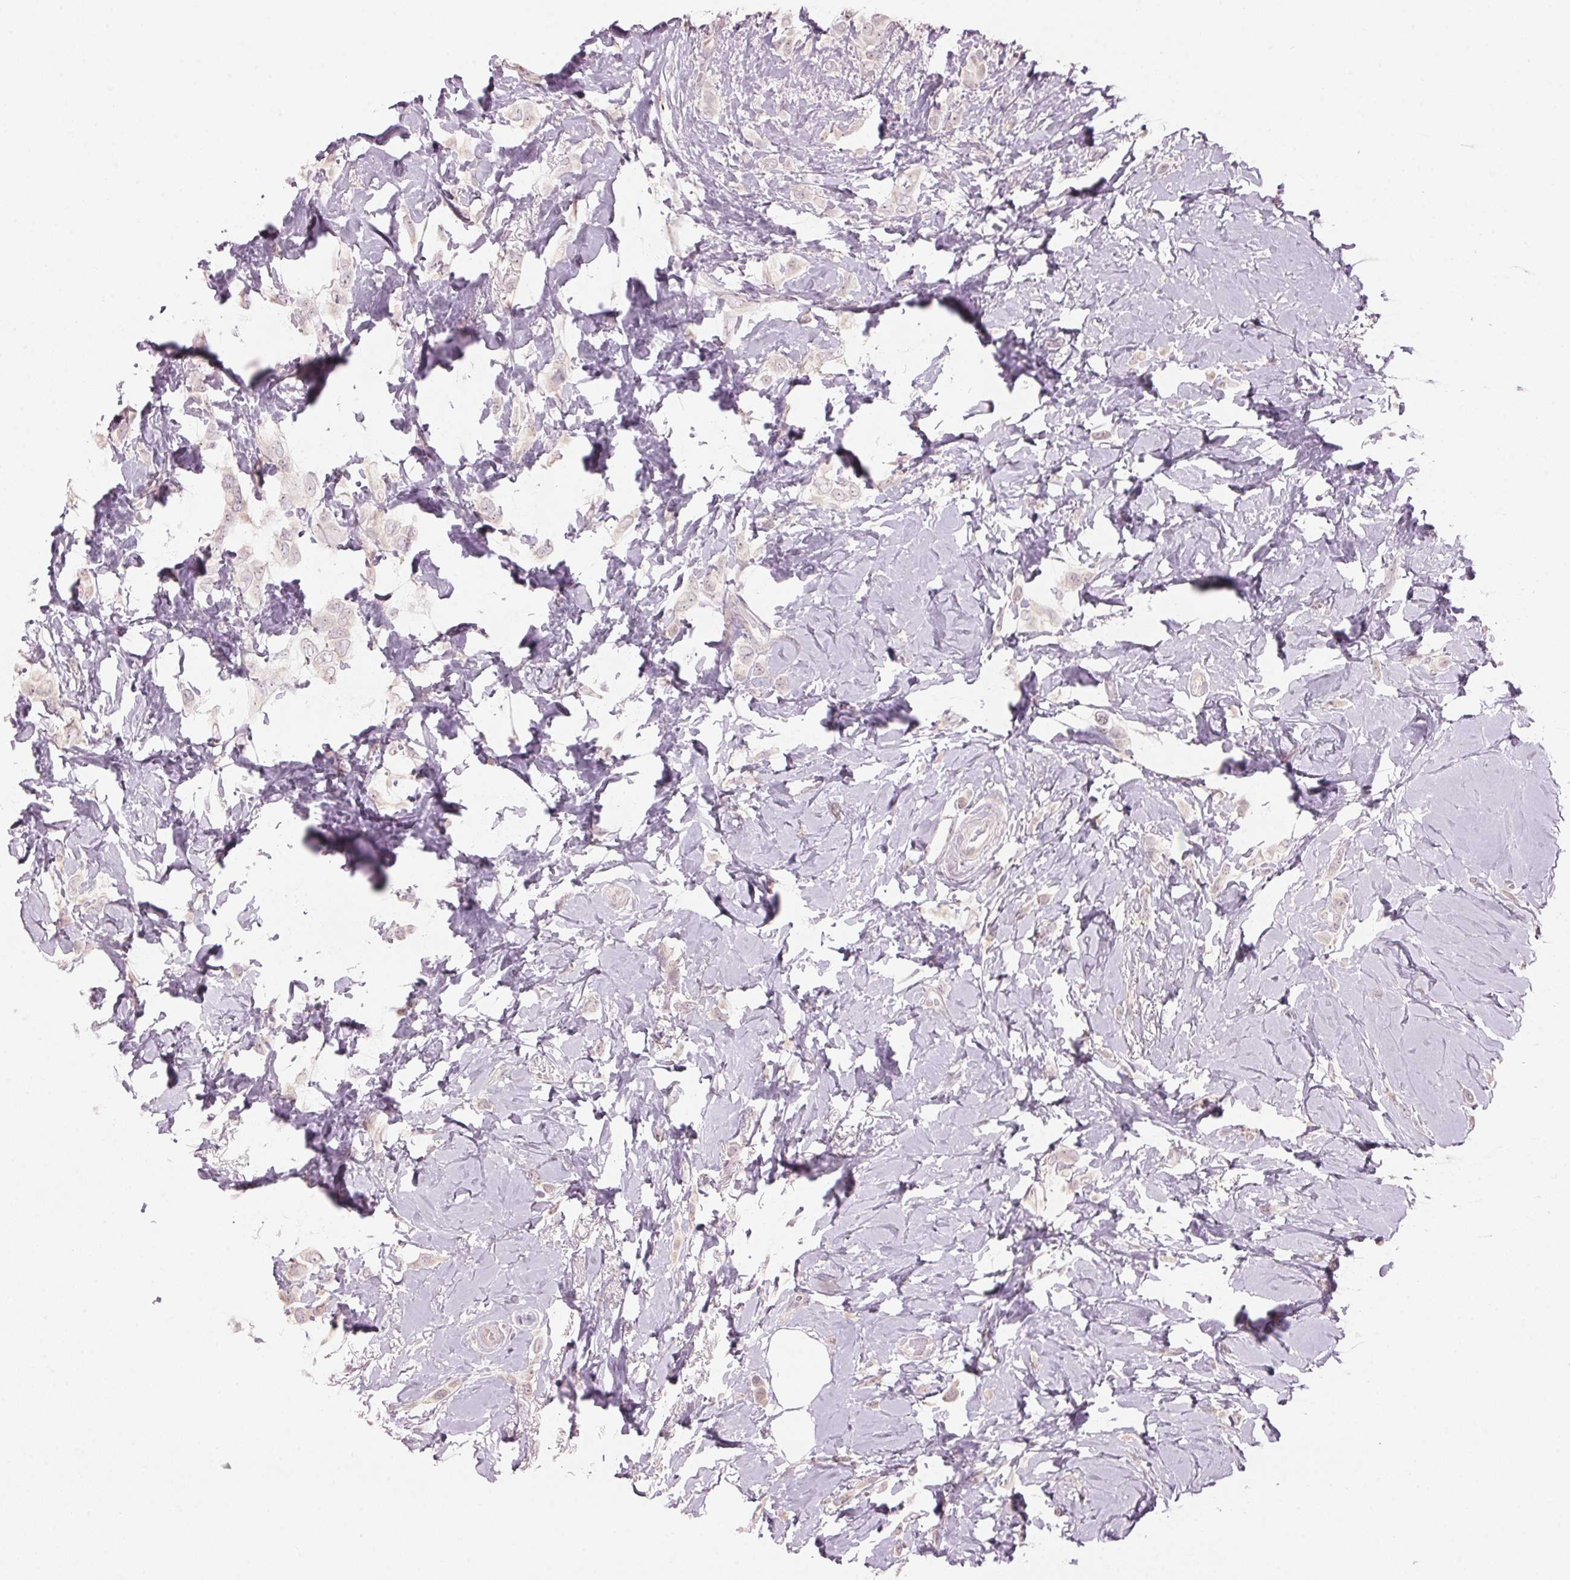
{"staining": {"intensity": "negative", "quantity": "none", "location": "none"}, "tissue": "breast cancer", "cell_type": "Tumor cells", "image_type": "cancer", "snomed": [{"axis": "morphology", "description": "Lobular carcinoma"}, {"axis": "topography", "description": "Breast"}], "caption": "IHC of breast lobular carcinoma shows no positivity in tumor cells.", "gene": "TMED6", "patient": {"sex": "female", "age": 66}}